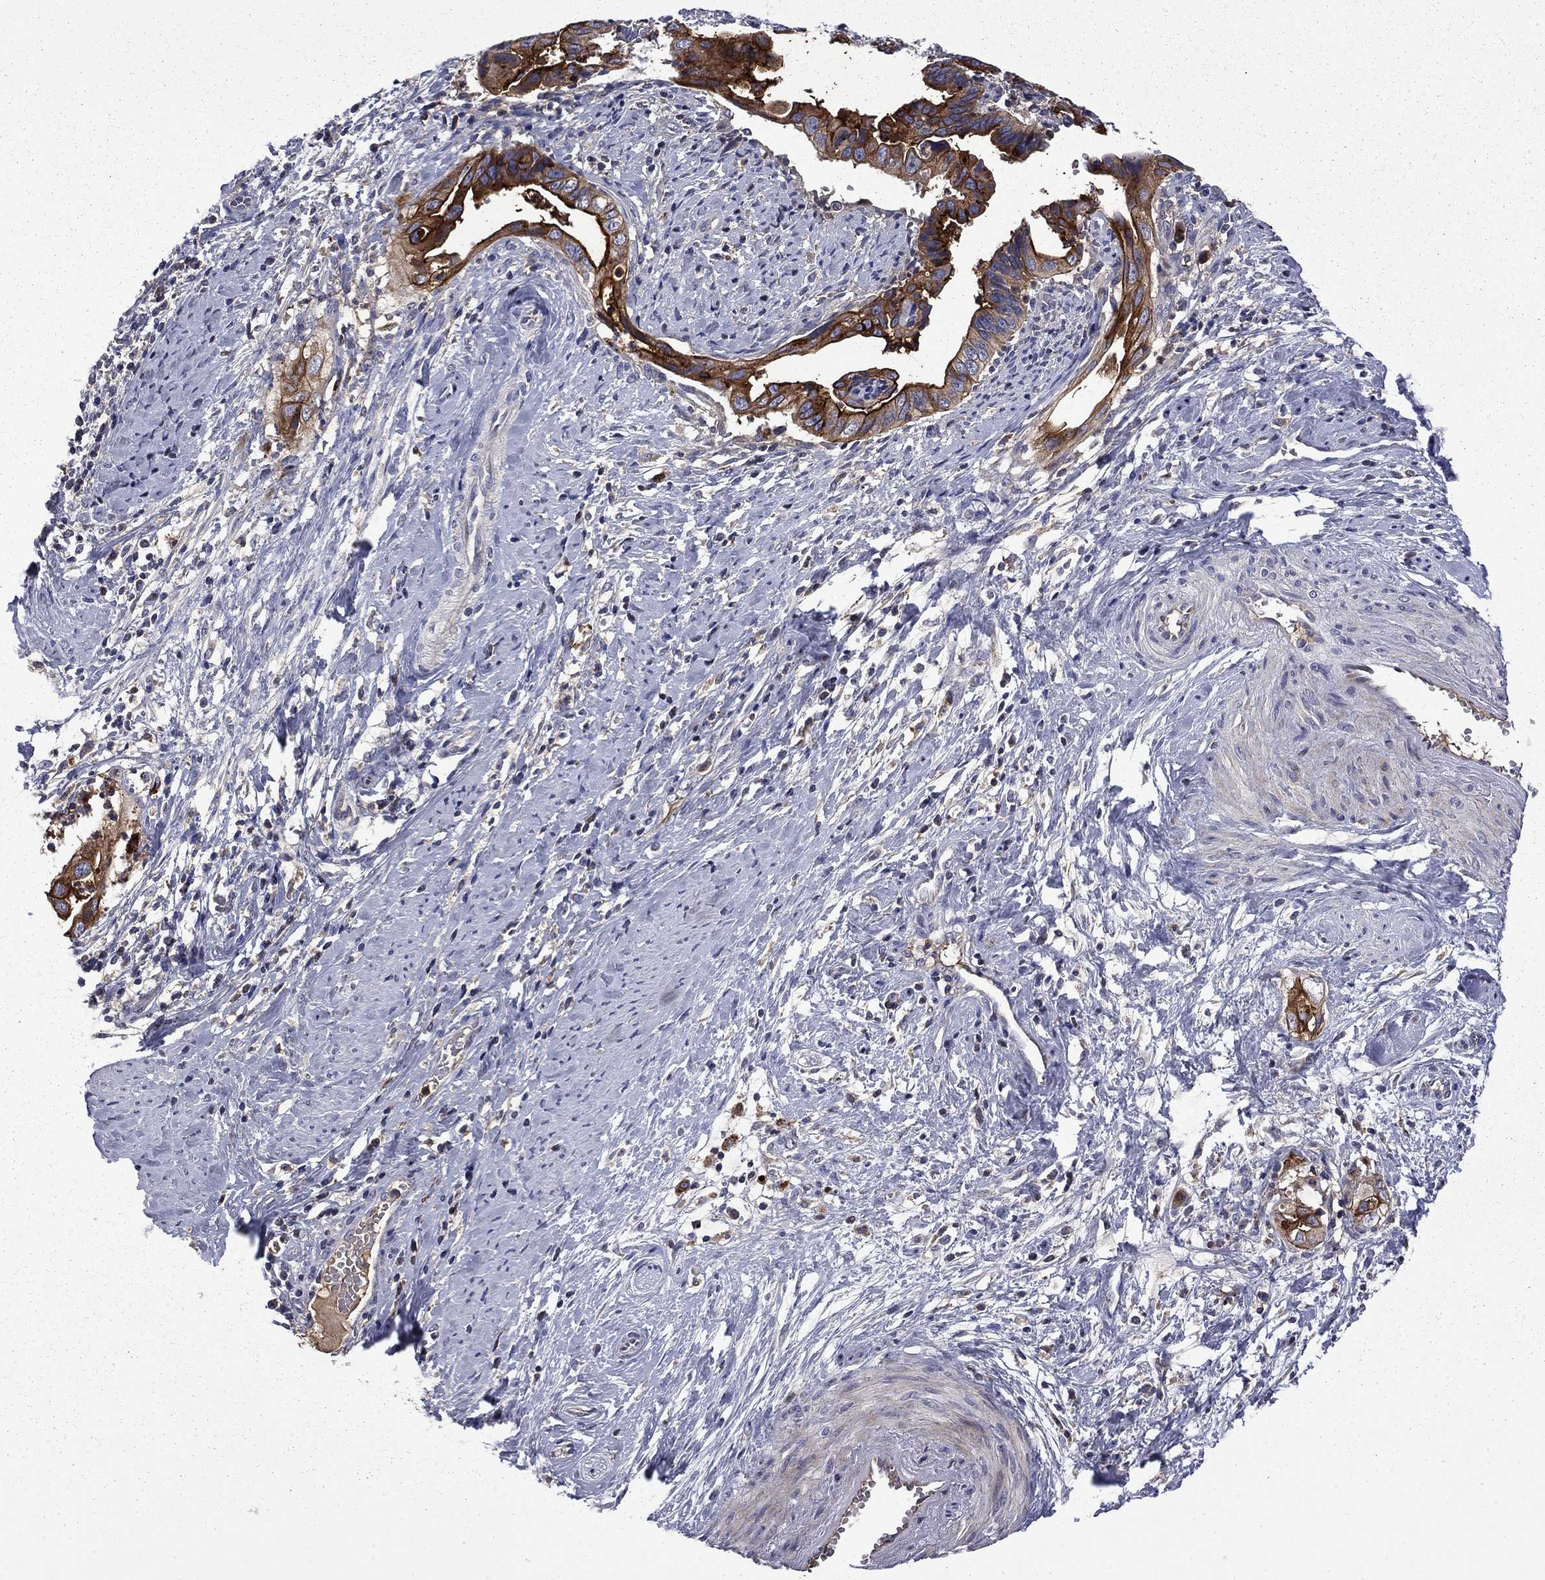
{"staining": {"intensity": "strong", "quantity": "25%-75%", "location": "cytoplasmic/membranous"}, "tissue": "cervical cancer", "cell_type": "Tumor cells", "image_type": "cancer", "snomed": [{"axis": "morphology", "description": "Adenocarcinoma, NOS"}, {"axis": "topography", "description": "Cervix"}], "caption": "This micrograph displays IHC staining of human adenocarcinoma (cervical), with high strong cytoplasmic/membranous staining in approximately 25%-75% of tumor cells.", "gene": "CEACAM7", "patient": {"sex": "female", "age": 42}}